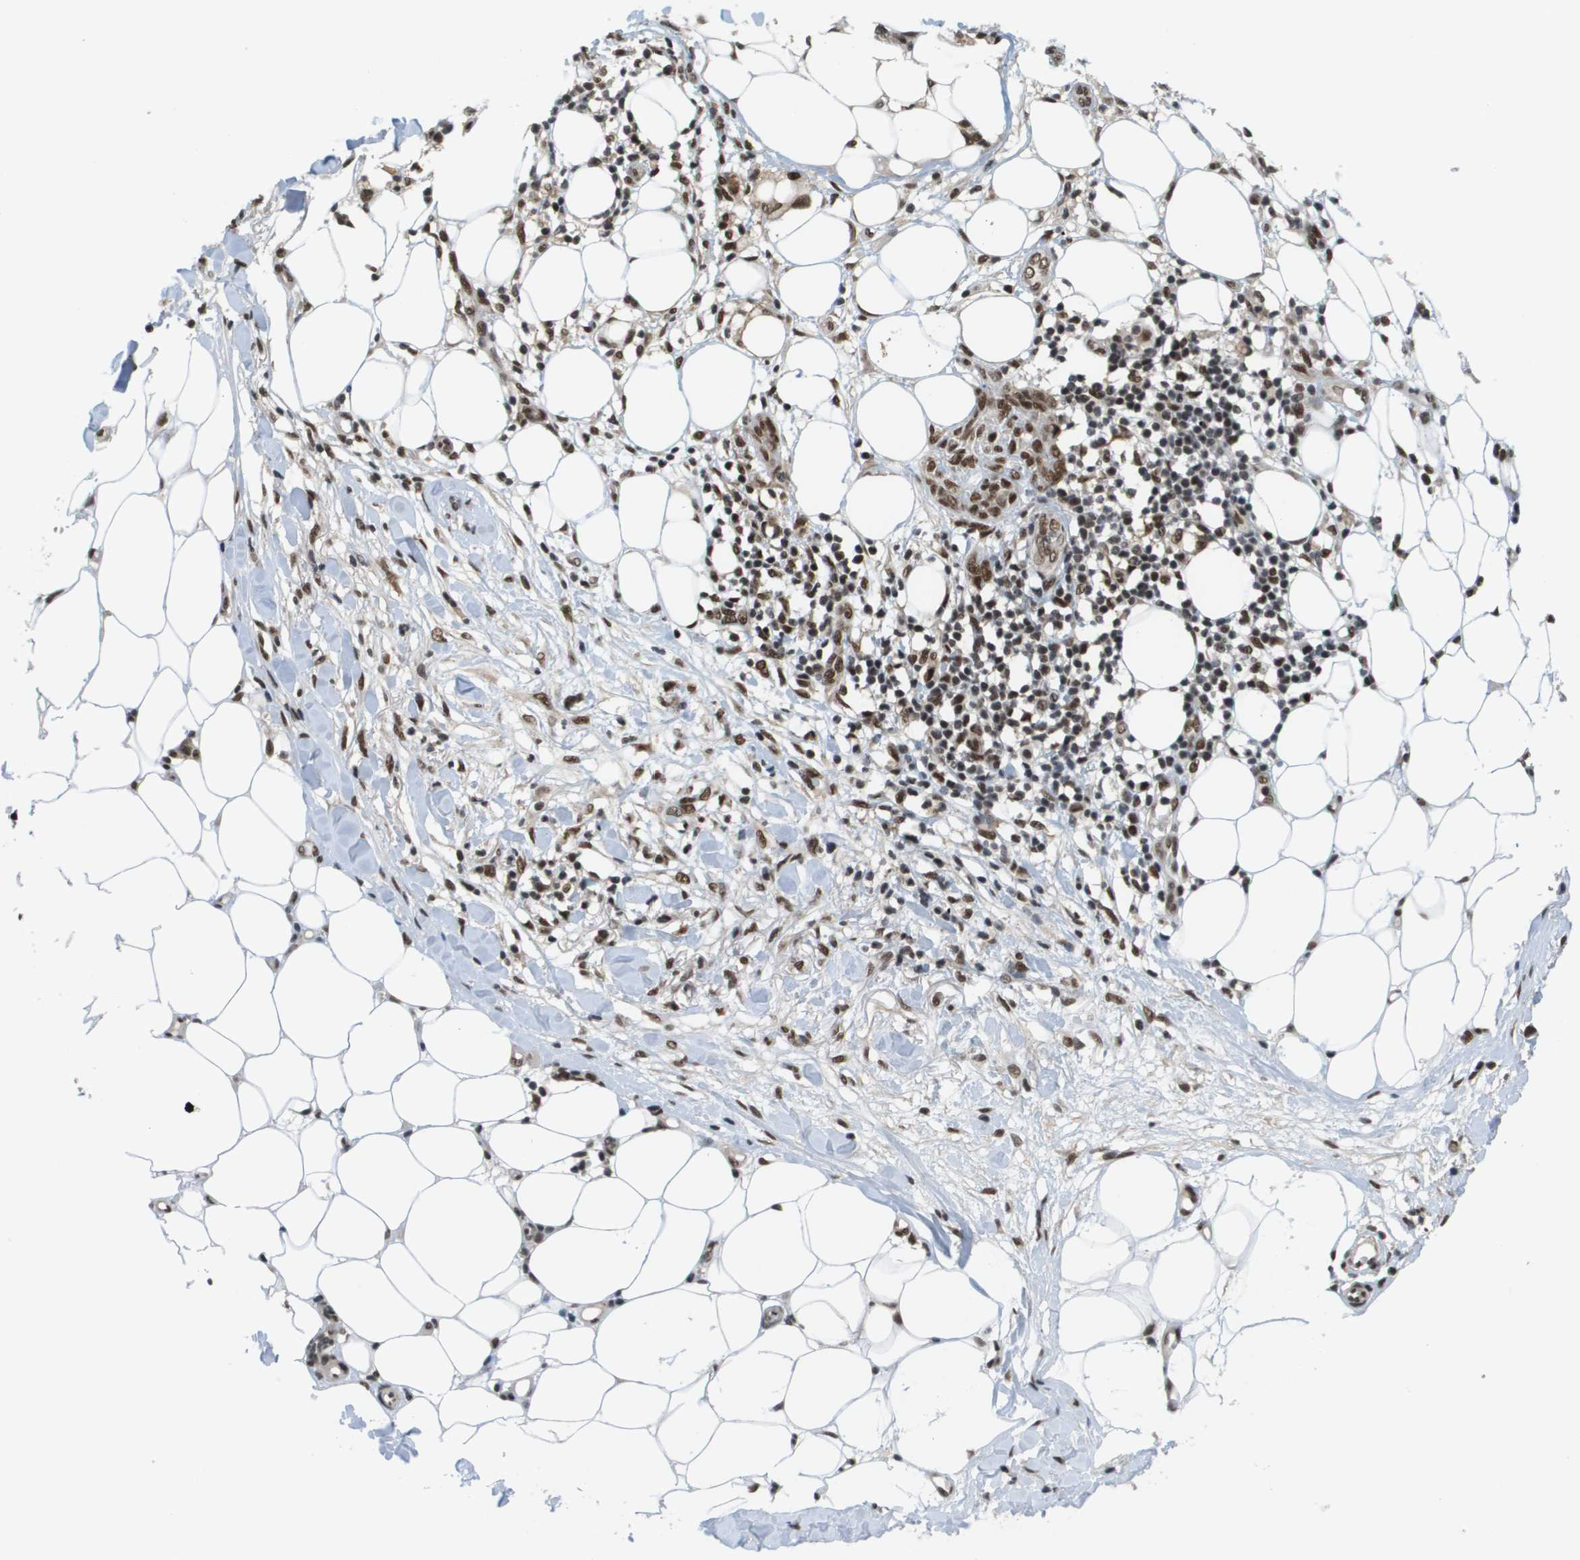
{"staining": {"intensity": "strong", "quantity": ">75%", "location": "nuclear"}, "tissue": "skin cancer", "cell_type": "Tumor cells", "image_type": "cancer", "snomed": [{"axis": "morphology", "description": "Basal cell carcinoma"}, {"axis": "topography", "description": "Skin"}], "caption": "Strong nuclear staining is appreciated in about >75% of tumor cells in skin cancer (basal cell carcinoma). (DAB IHC with brightfield microscopy, high magnification).", "gene": "PRCC", "patient": {"sex": "female", "age": 84}}